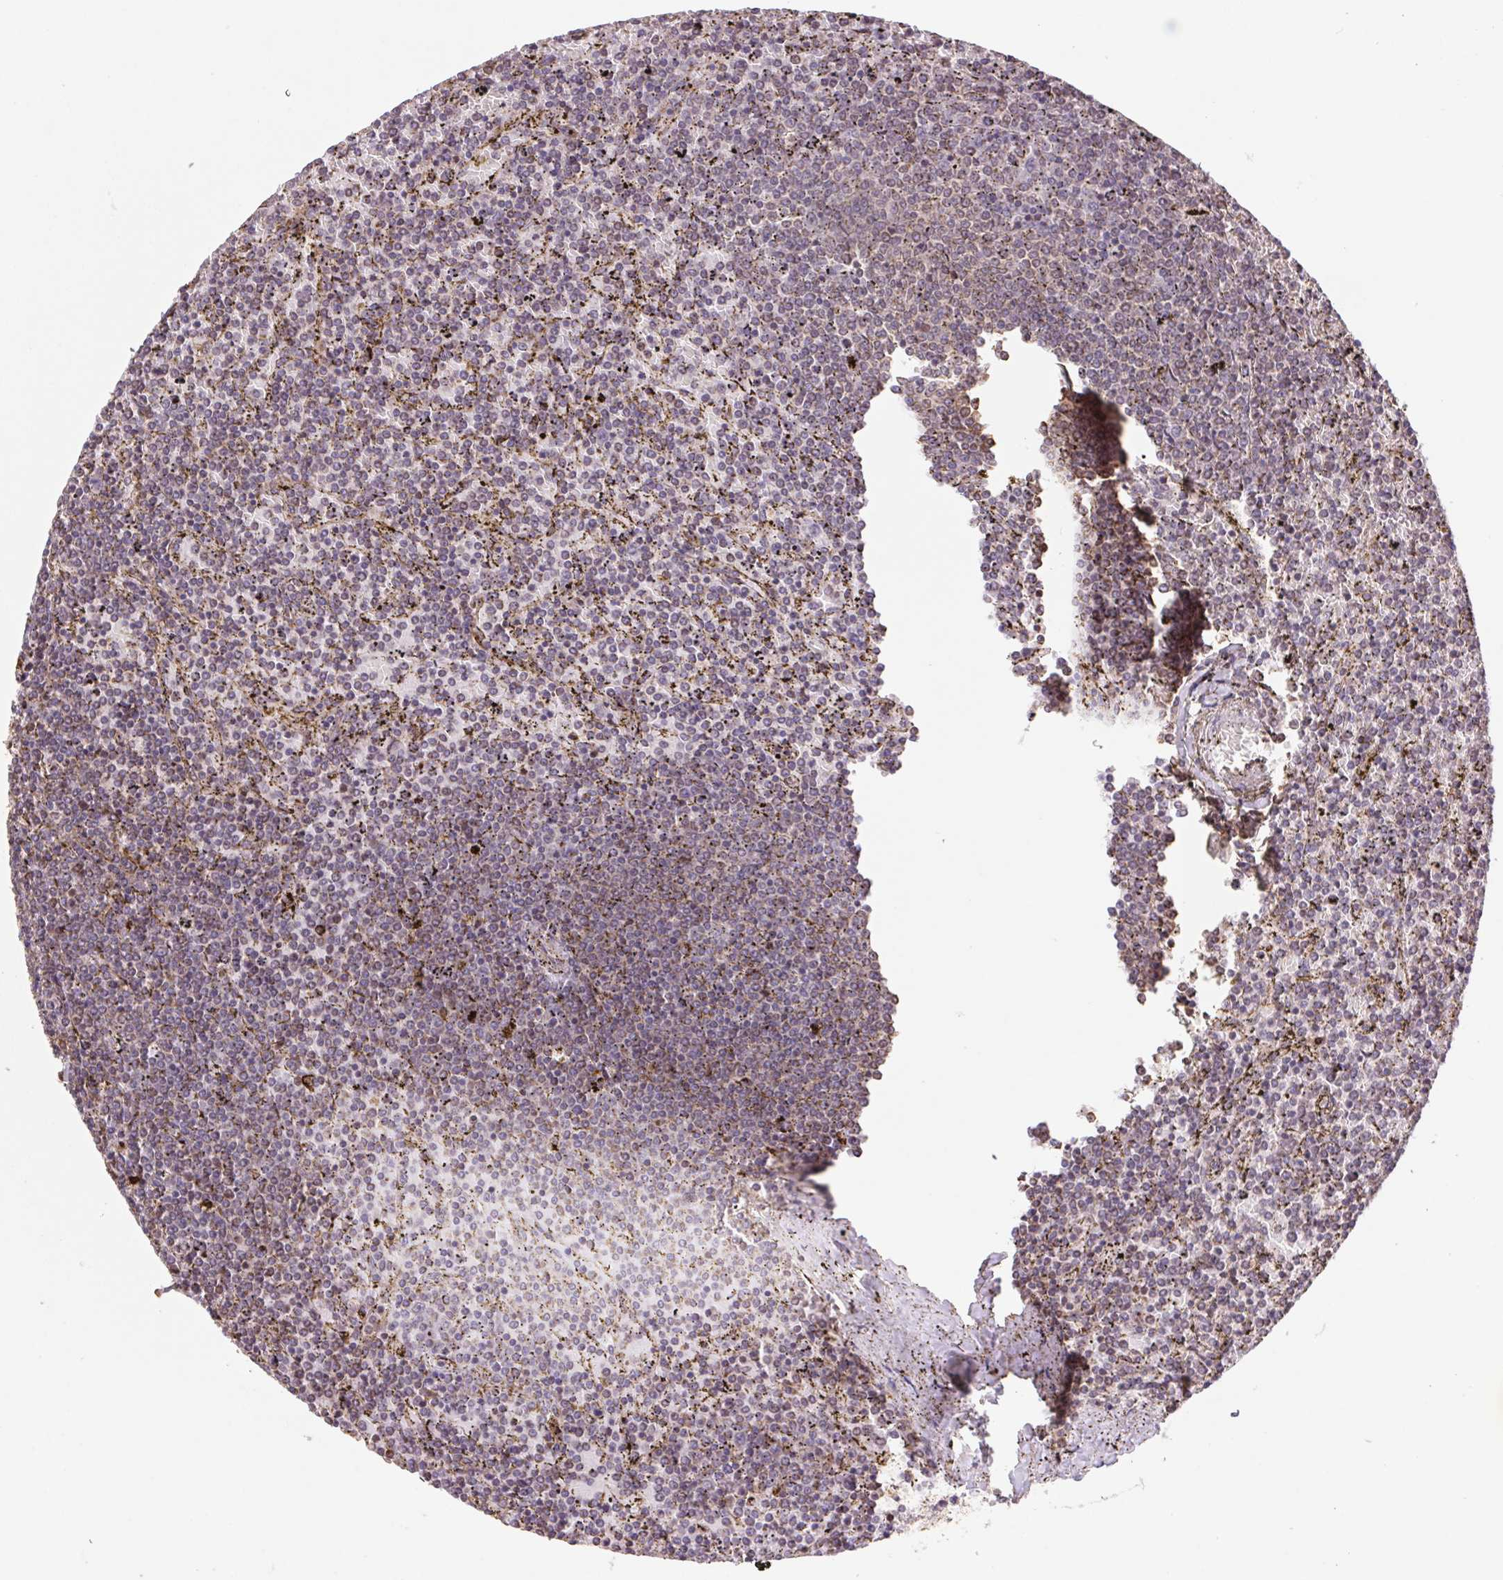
{"staining": {"intensity": "weak", "quantity": "25%-75%", "location": "cytoplasmic/membranous"}, "tissue": "lymphoma", "cell_type": "Tumor cells", "image_type": "cancer", "snomed": [{"axis": "morphology", "description": "Malignant lymphoma, non-Hodgkin's type, Low grade"}, {"axis": "topography", "description": "Spleen"}], "caption": "High-power microscopy captured an IHC micrograph of malignant lymphoma, non-Hodgkin's type (low-grade), revealing weak cytoplasmic/membranous positivity in approximately 25%-75% of tumor cells.", "gene": "PDHA1", "patient": {"sex": "female", "age": 77}}